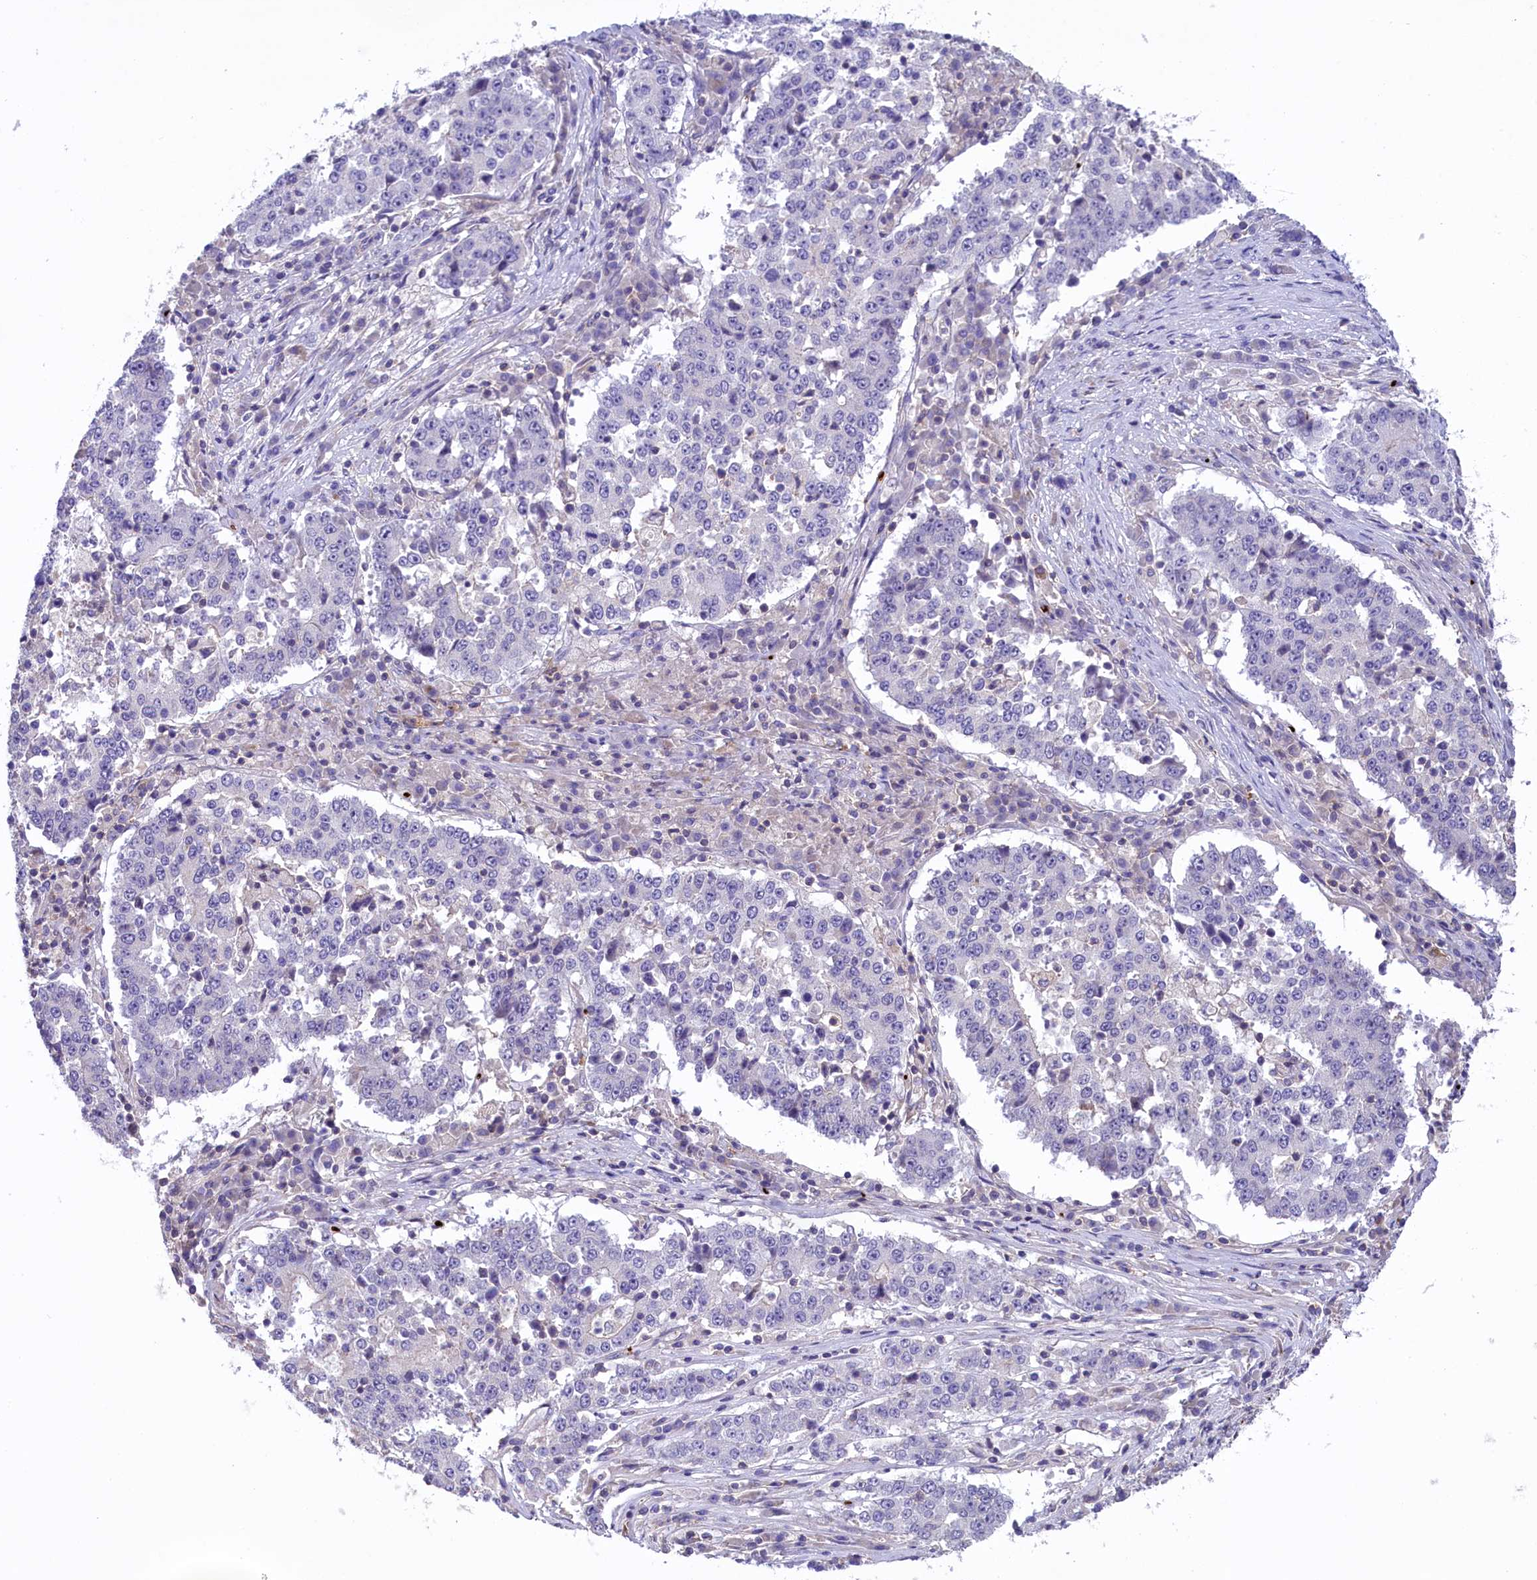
{"staining": {"intensity": "negative", "quantity": "none", "location": "none"}, "tissue": "stomach cancer", "cell_type": "Tumor cells", "image_type": "cancer", "snomed": [{"axis": "morphology", "description": "Adenocarcinoma, NOS"}, {"axis": "topography", "description": "Stomach"}], "caption": "This is an immunohistochemistry photomicrograph of human stomach cancer. There is no positivity in tumor cells.", "gene": "HEATR3", "patient": {"sex": "male", "age": 59}}